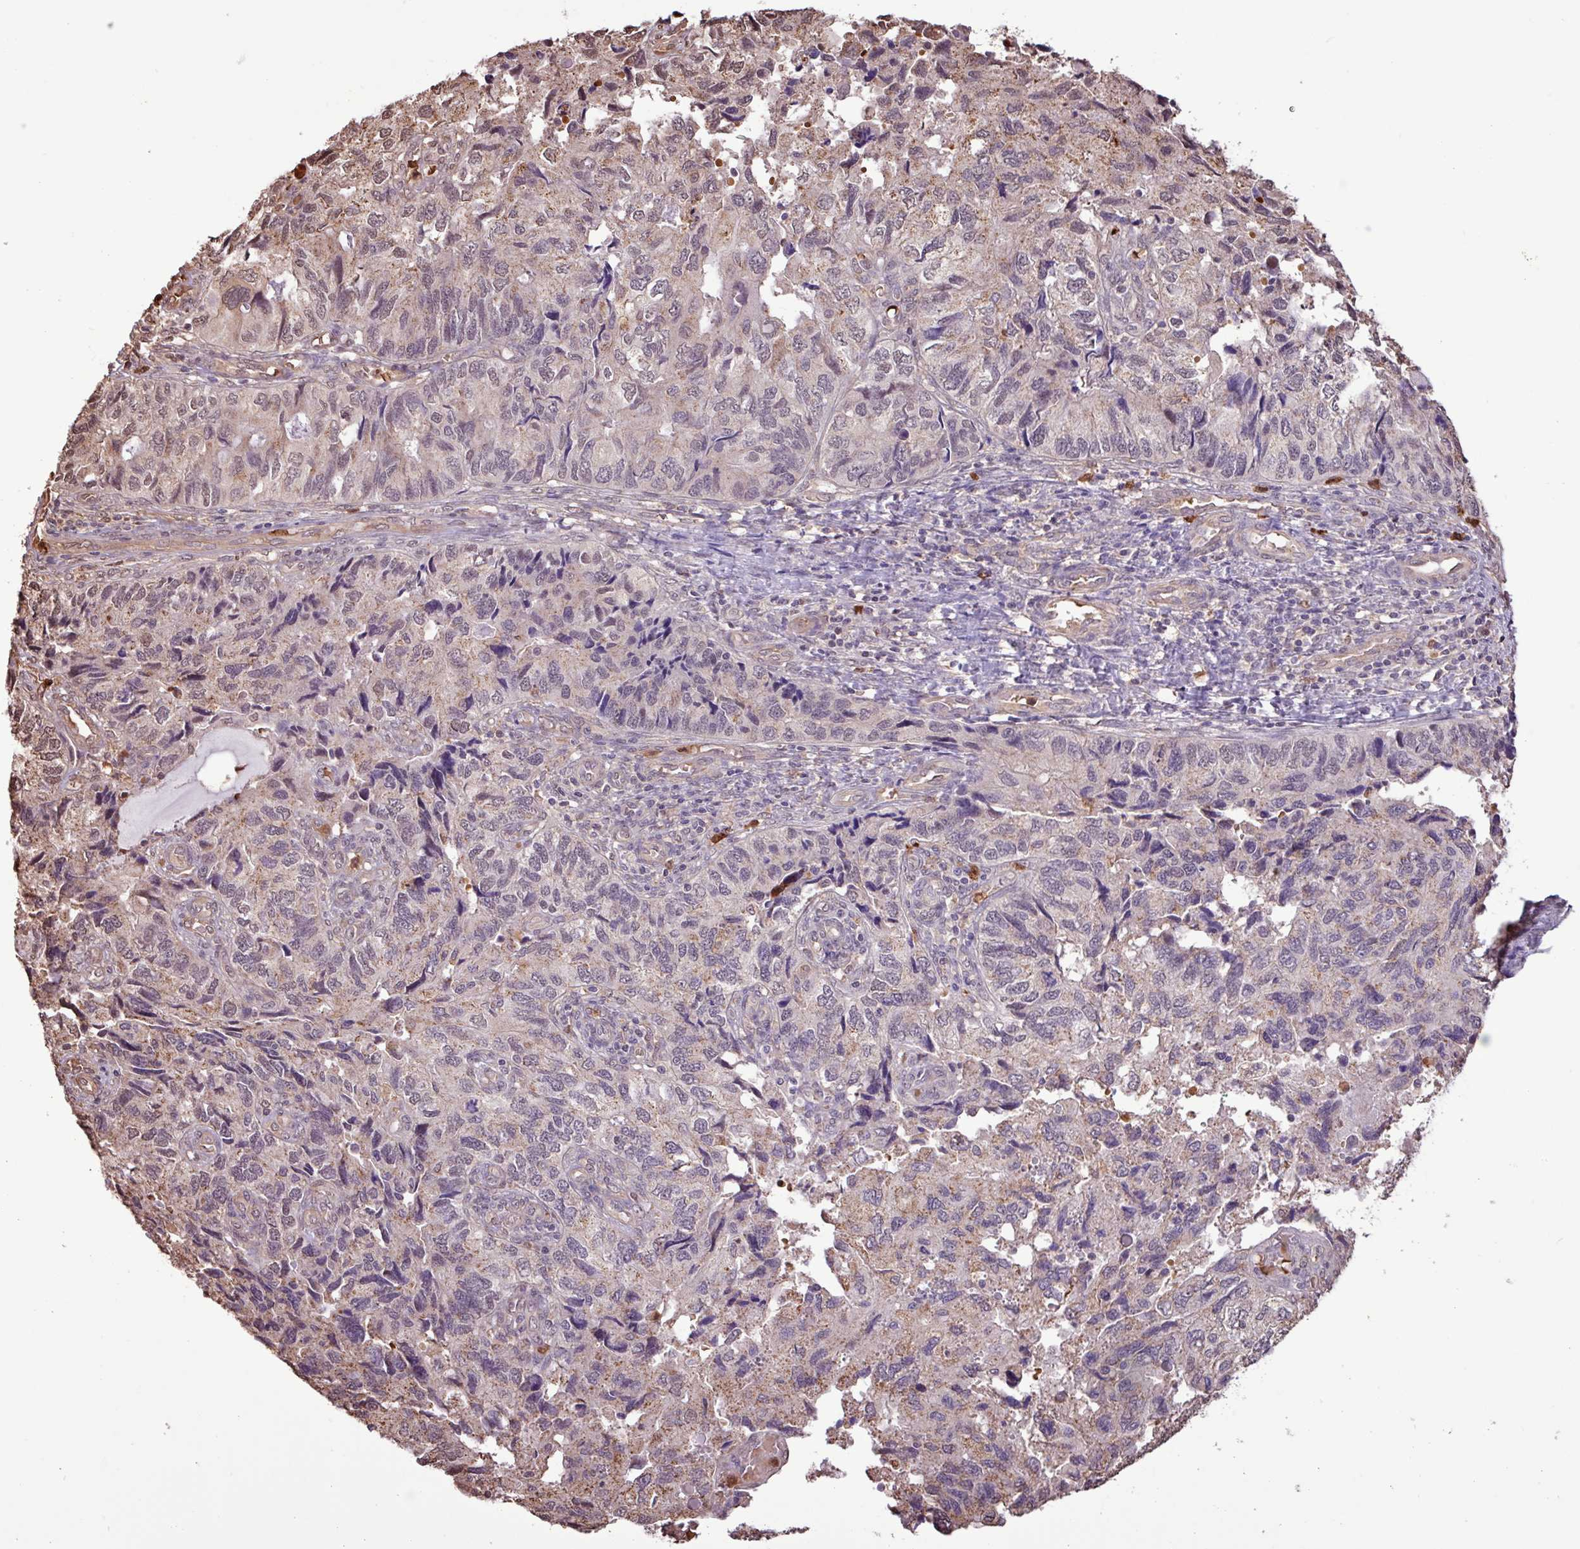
{"staining": {"intensity": "moderate", "quantity": "<25%", "location": "cytoplasmic/membranous,nuclear"}, "tissue": "endometrial cancer", "cell_type": "Tumor cells", "image_type": "cancer", "snomed": [{"axis": "morphology", "description": "Carcinoma, NOS"}, {"axis": "topography", "description": "Uterus"}], "caption": "An image of carcinoma (endometrial) stained for a protein displays moderate cytoplasmic/membranous and nuclear brown staining in tumor cells.", "gene": "CHST11", "patient": {"sex": "female", "age": 76}}